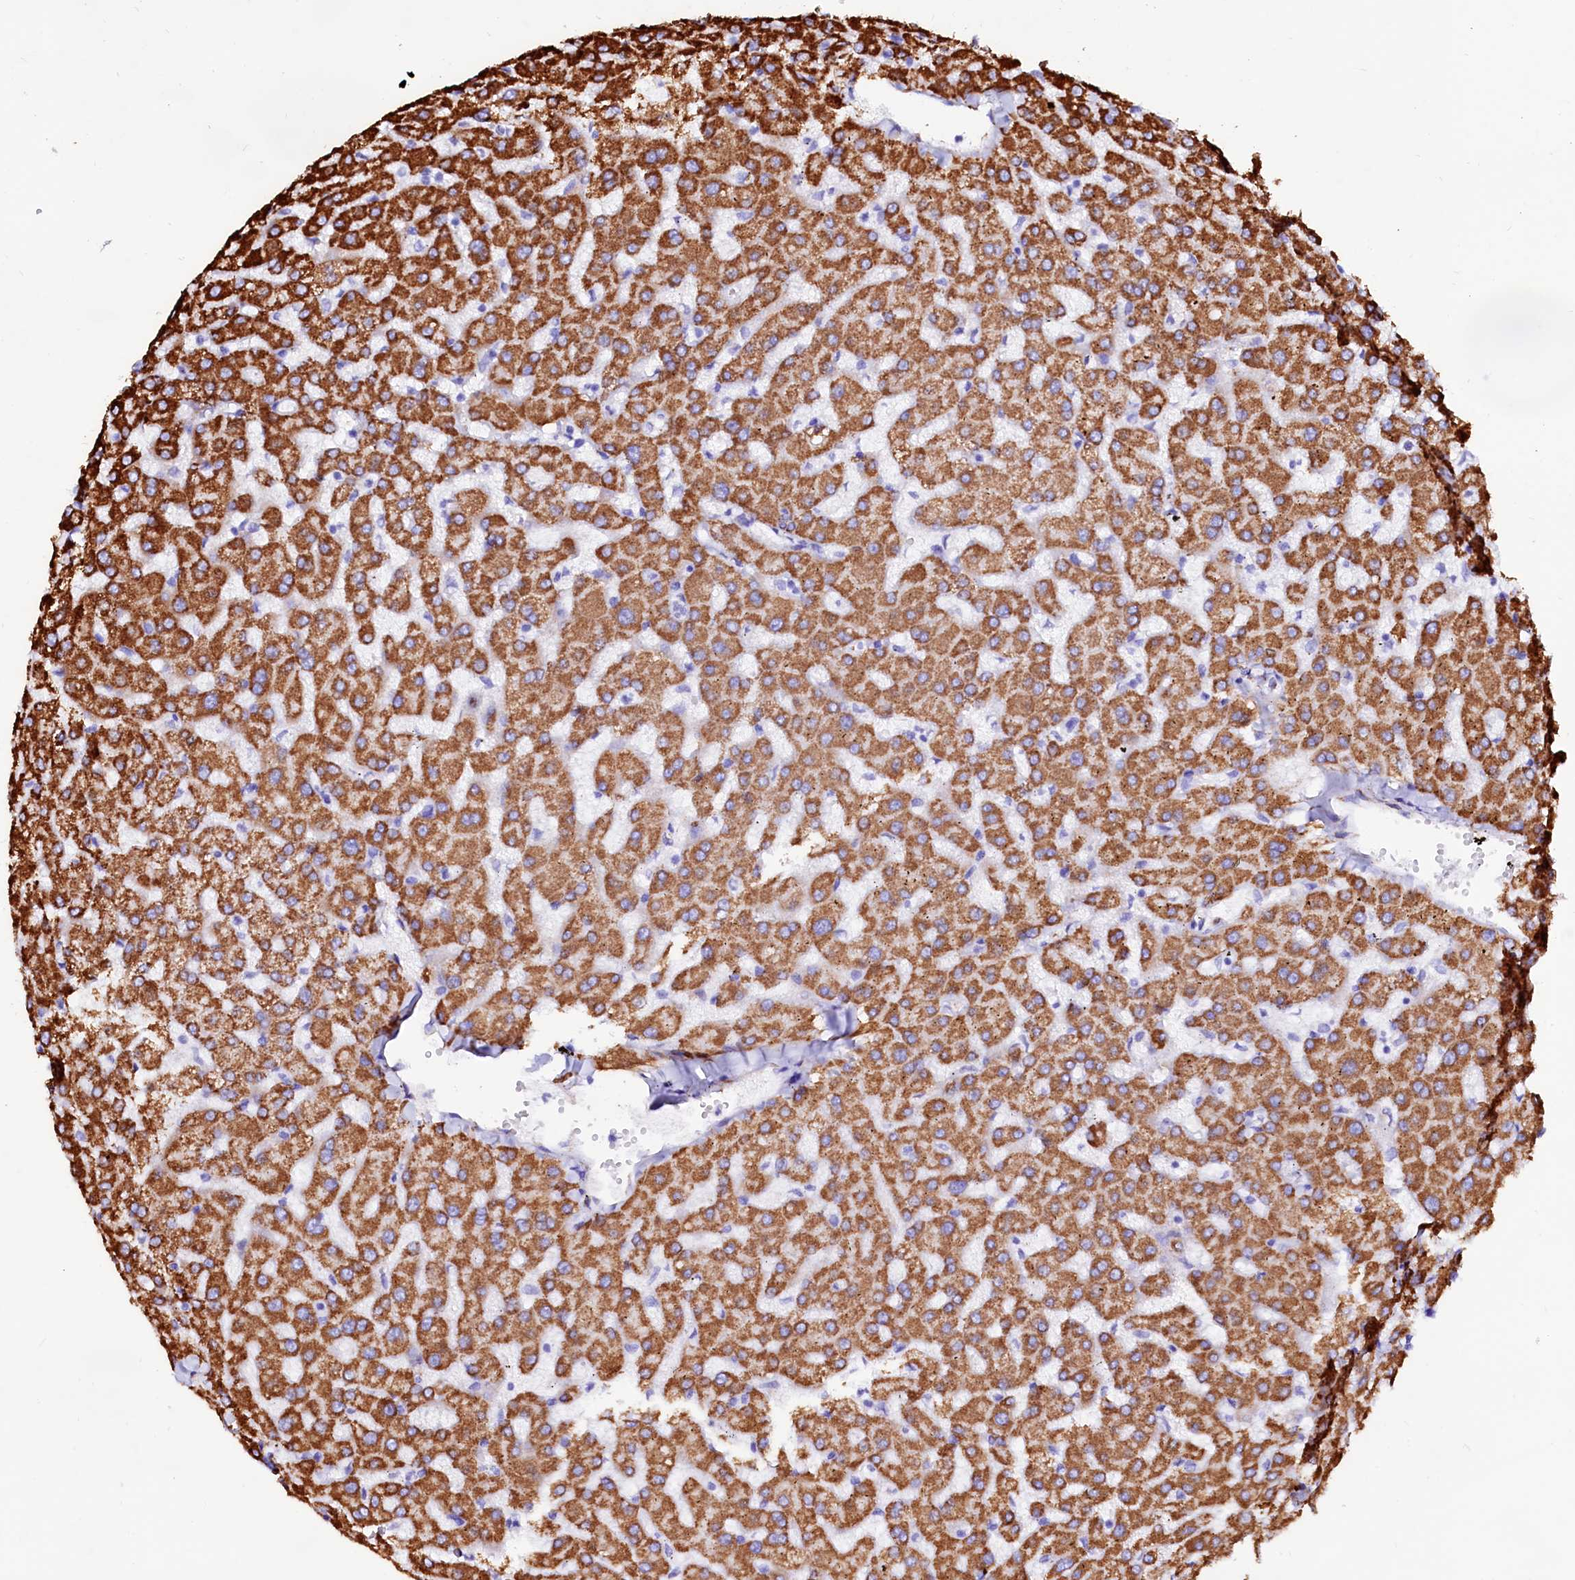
{"staining": {"intensity": "strong", "quantity": ">75%", "location": "cytoplasmic/membranous"}, "tissue": "liver", "cell_type": "Cholangiocytes", "image_type": "normal", "snomed": [{"axis": "morphology", "description": "Normal tissue, NOS"}, {"axis": "topography", "description": "Liver"}], "caption": "Cholangiocytes display high levels of strong cytoplasmic/membranous positivity in approximately >75% of cells in unremarkable human liver.", "gene": "MAOB", "patient": {"sex": "female", "age": 63}}